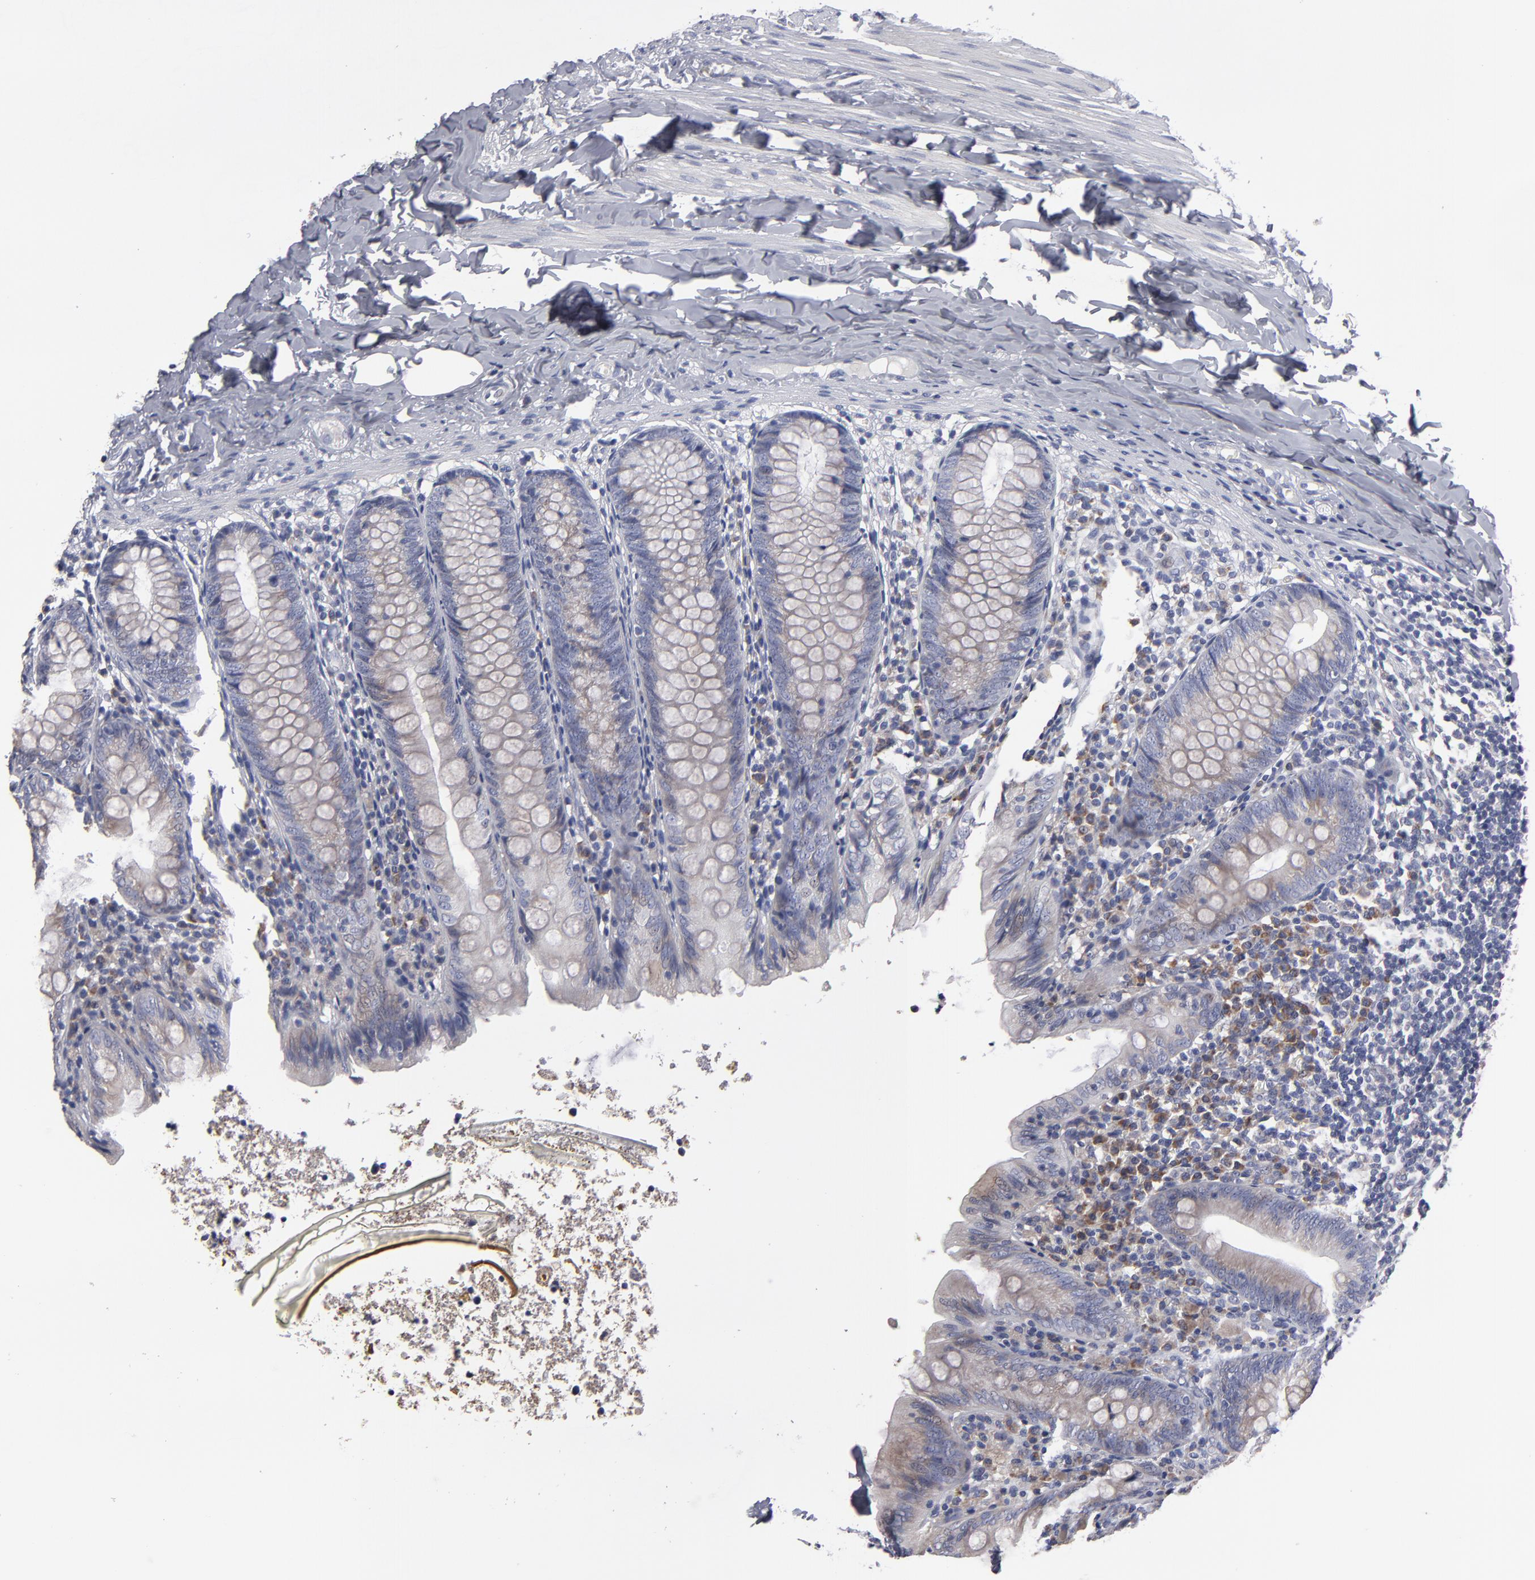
{"staining": {"intensity": "weak", "quantity": "<25%", "location": "cytoplasmic/membranous"}, "tissue": "appendix", "cell_type": "Glandular cells", "image_type": "normal", "snomed": [{"axis": "morphology", "description": "Normal tissue, NOS"}, {"axis": "topography", "description": "Appendix"}], "caption": "Micrograph shows no significant protein positivity in glandular cells of normal appendix. Brightfield microscopy of immunohistochemistry (IHC) stained with DAB (3,3'-diaminobenzidine) (brown) and hematoxylin (blue), captured at high magnification.", "gene": "CCDC80", "patient": {"sex": "male", "age": 7}}